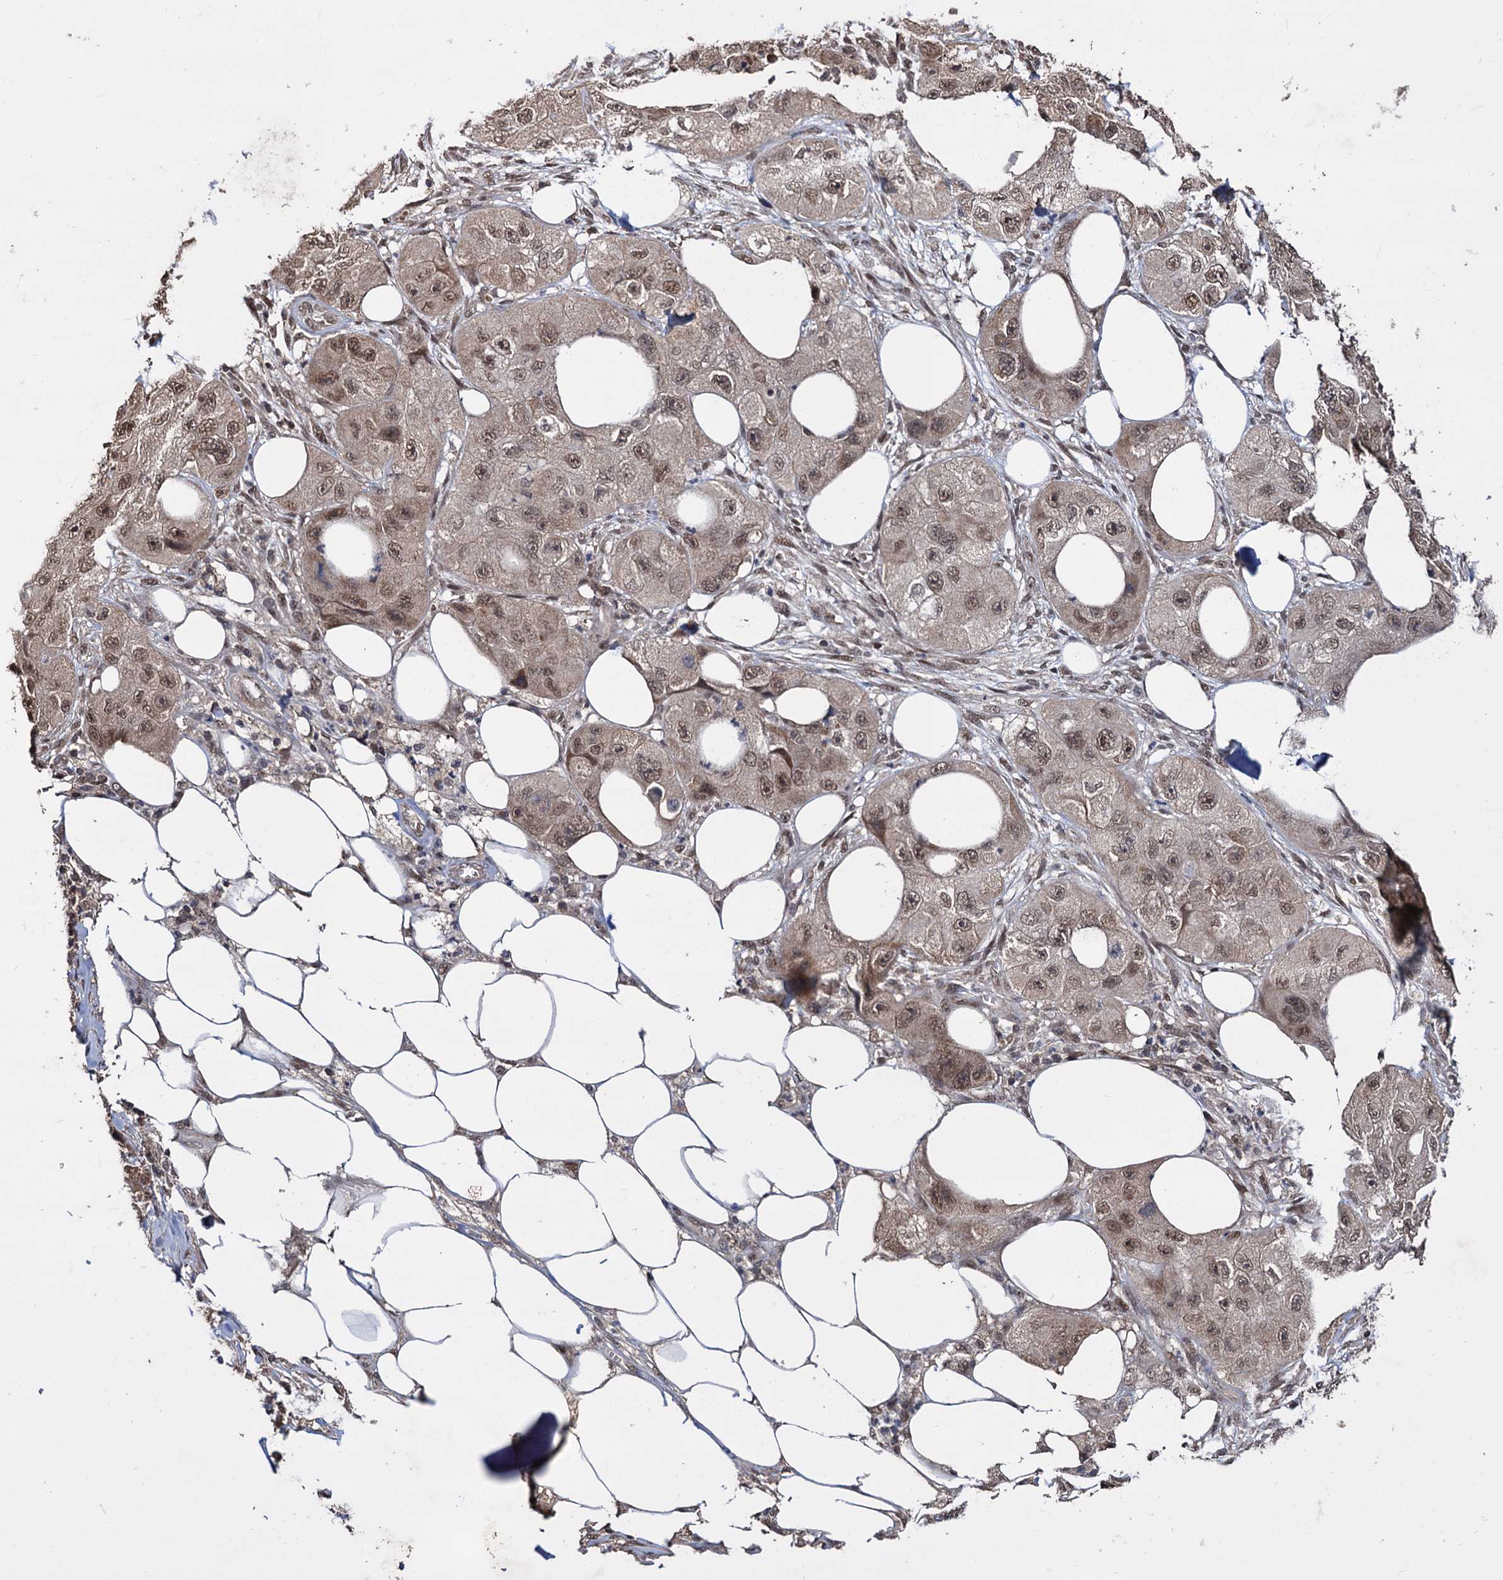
{"staining": {"intensity": "moderate", "quantity": ">75%", "location": "cytoplasmic/membranous,nuclear"}, "tissue": "skin cancer", "cell_type": "Tumor cells", "image_type": "cancer", "snomed": [{"axis": "morphology", "description": "Squamous cell carcinoma, NOS"}, {"axis": "topography", "description": "Skin"}, {"axis": "topography", "description": "Subcutis"}], "caption": "A medium amount of moderate cytoplasmic/membranous and nuclear staining is appreciated in approximately >75% of tumor cells in skin squamous cell carcinoma tissue.", "gene": "KLF5", "patient": {"sex": "male", "age": 73}}